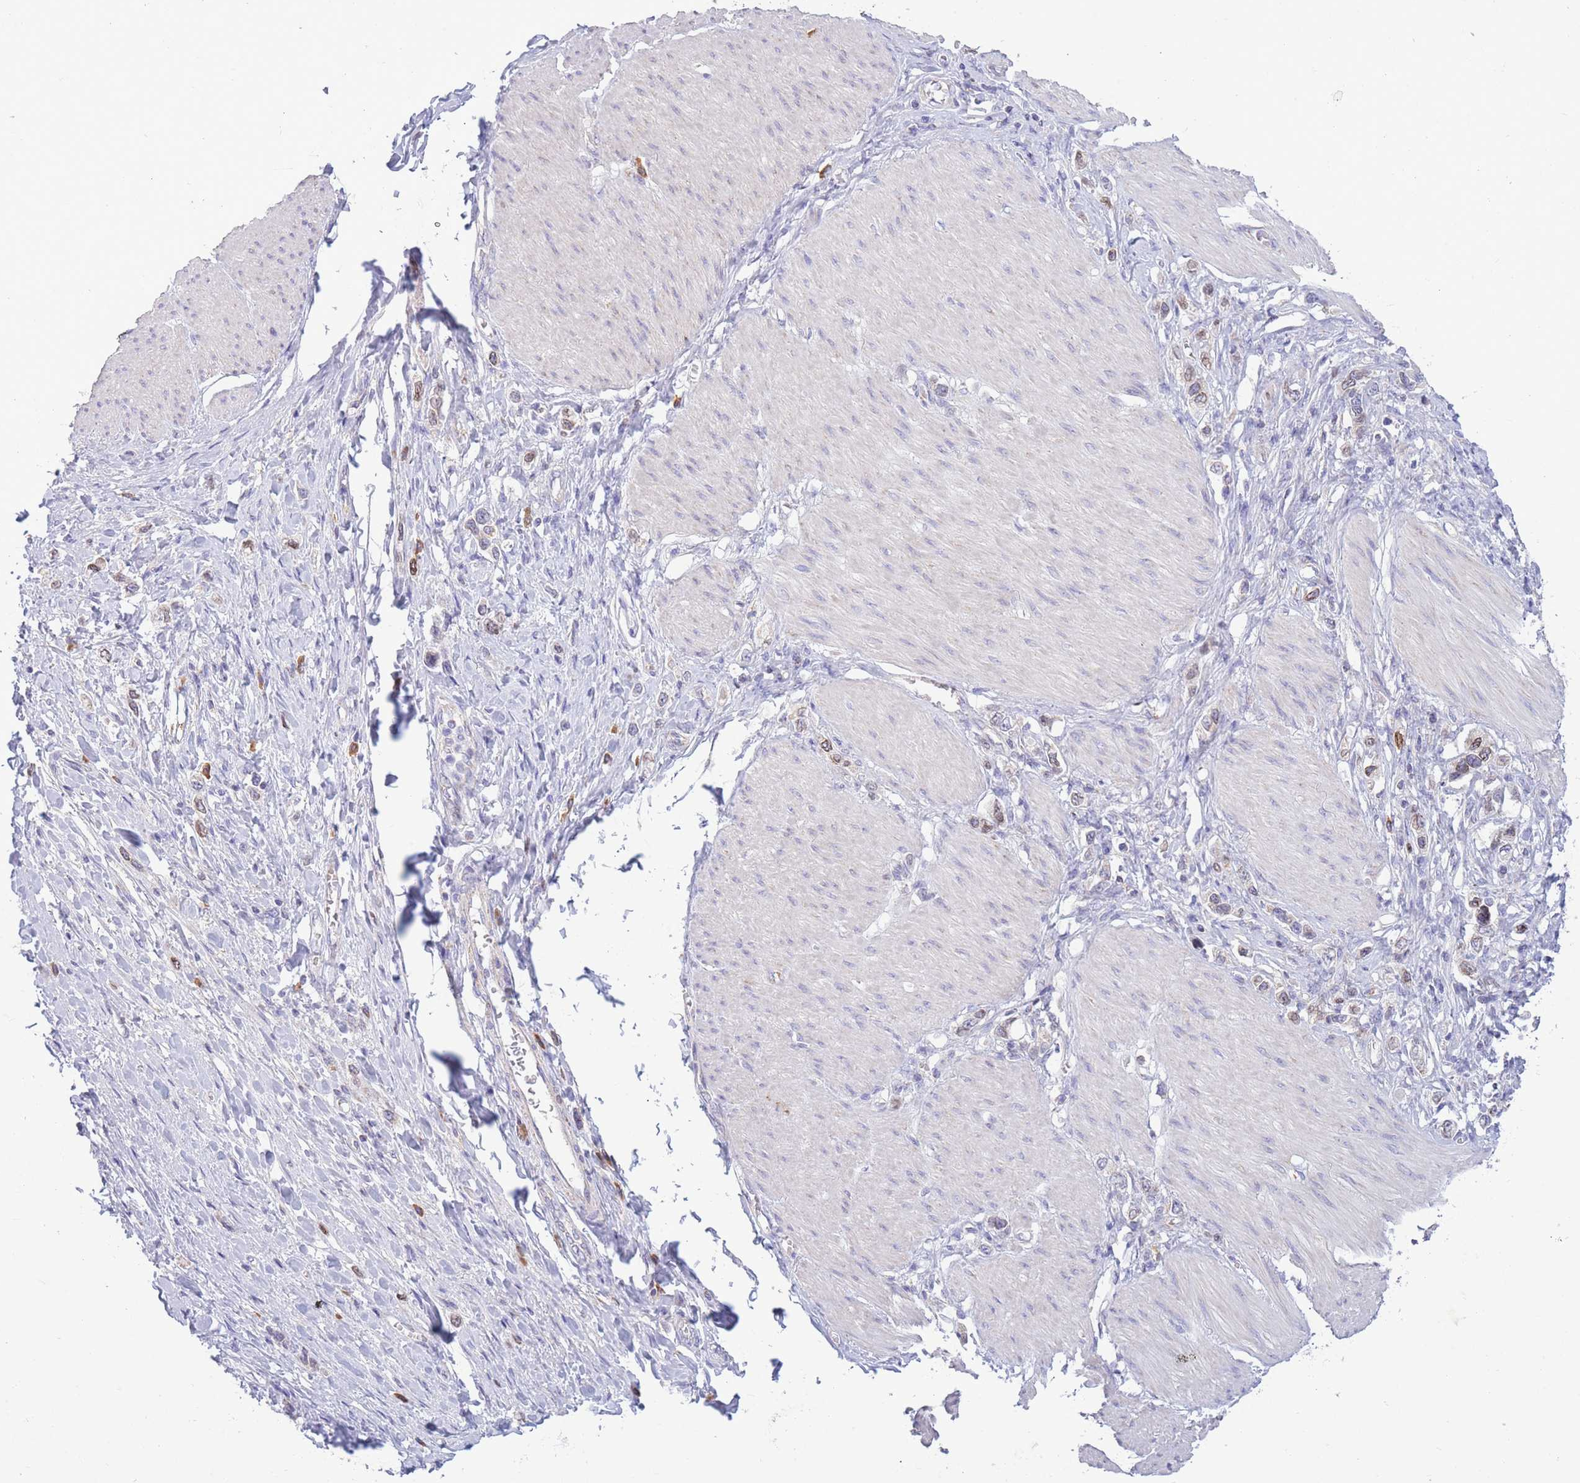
{"staining": {"intensity": "moderate", "quantity": "<25%", "location": "cytoplasmic/membranous,nuclear"}, "tissue": "stomach cancer", "cell_type": "Tumor cells", "image_type": "cancer", "snomed": [{"axis": "morphology", "description": "Adenocarcinoma, NOS"}, {"axis": "topography", "description": "Stomach"}], "caption": "About <25% of tumor cells in human stomach cancer display moderate cytoplasmic/membranous and nuclear protein positivity as visualized by brown immunohistochemical staining.", "gene": "PDHA1", "patient": {"sex": "female", "age": 65}}